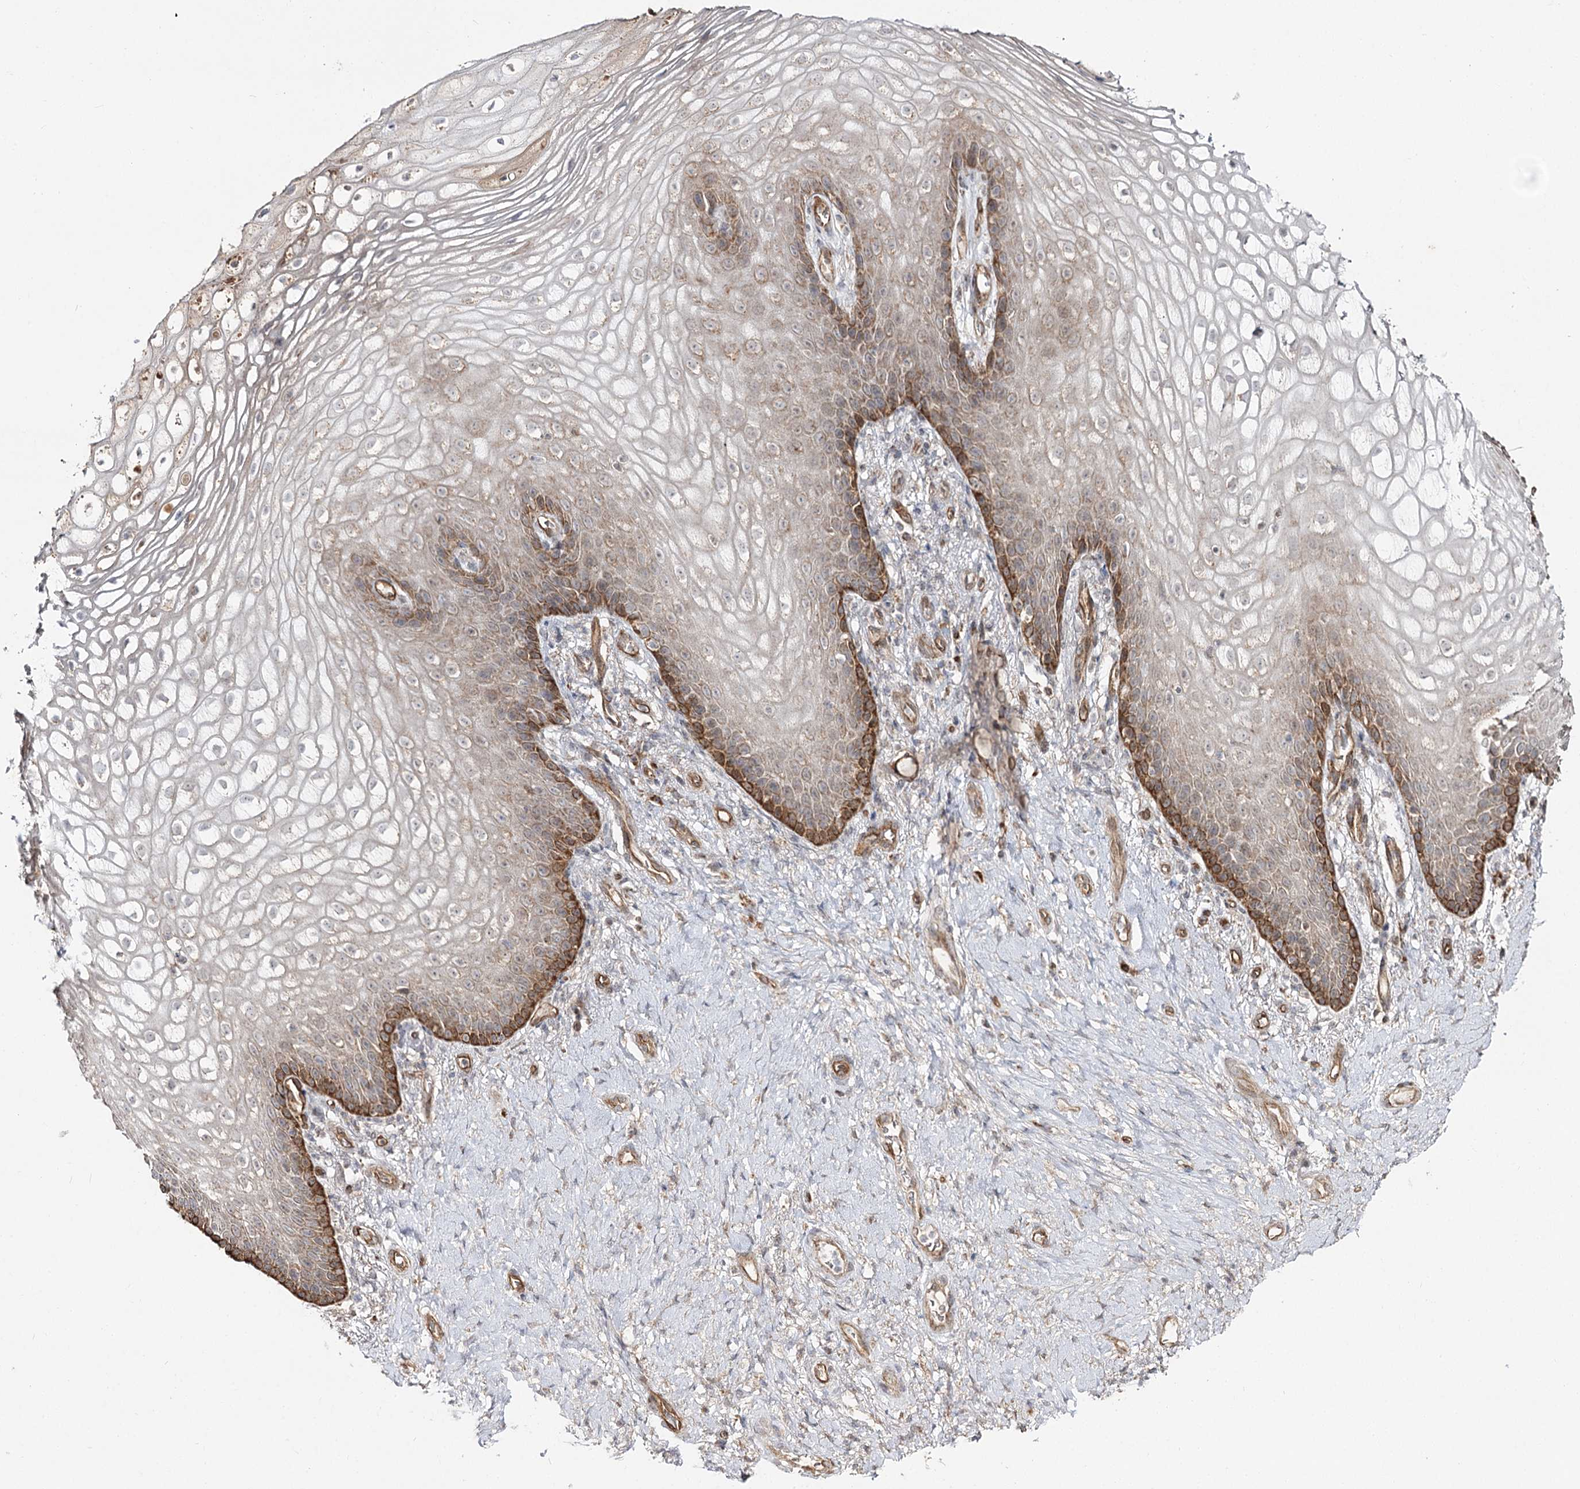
{"staining": {"intensity": "moderate", "quantity": "25%-75%", "location": "cytoplasmic/membranous"}, "tissue": "vagina", "cell_type": "Squamous epithelial cells", "image_type": "normal", "snomed": [{"axis": "morphology", "description": "Normal tissue, NOS"}, {"axis": "topography", "description": "Vagina"}], "caption": "This histopathology image exhibits benign vagina stained with immunohistochemistry to label a protein in brown. The cytoplasmic/membranous of squamous epithelial cells show moderate positivity for the protein. Nuclei are counter-stained blue.", "gene": "CBR4", "patient": {"sex": "female", "age": 60}}